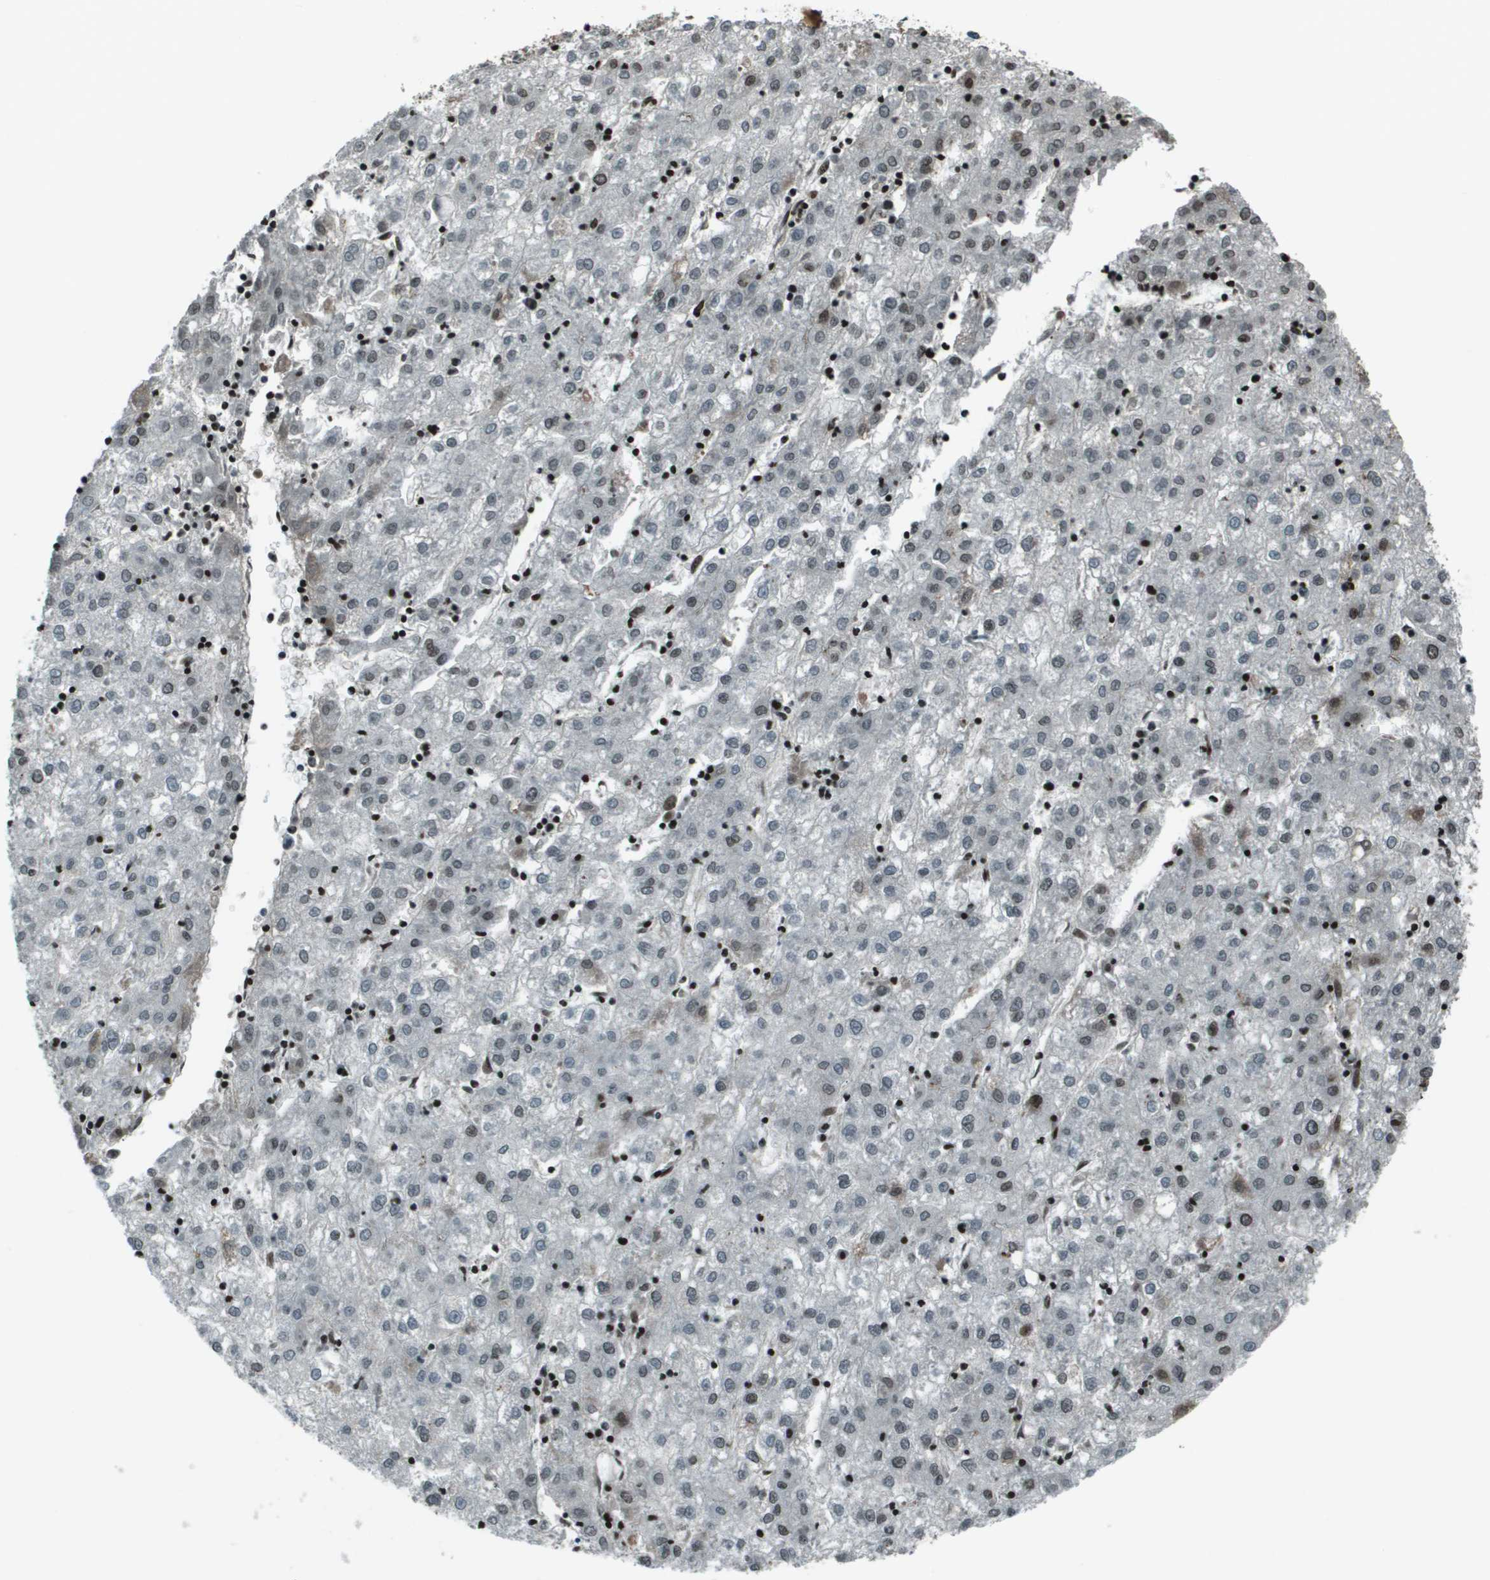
{"staining": {"intensity": "negative", "quantity": "none", "location": "none"}, "tissue": "liver cancer", "cell_type": "Tumor cells", "image_type": "cancer", "snomed": [{"axis": "morphology", "description": "Carcinoma, Hepatocellular, NOS"}, {"axis": "topography", "description": "Liver"}], "caption": "The micrograph reveals no significant expression in tumor cells of liver cancer (hepatocellular carcinoma).", "gene": "CXCL12", "patient": {"sex": "male", "age": 72}}